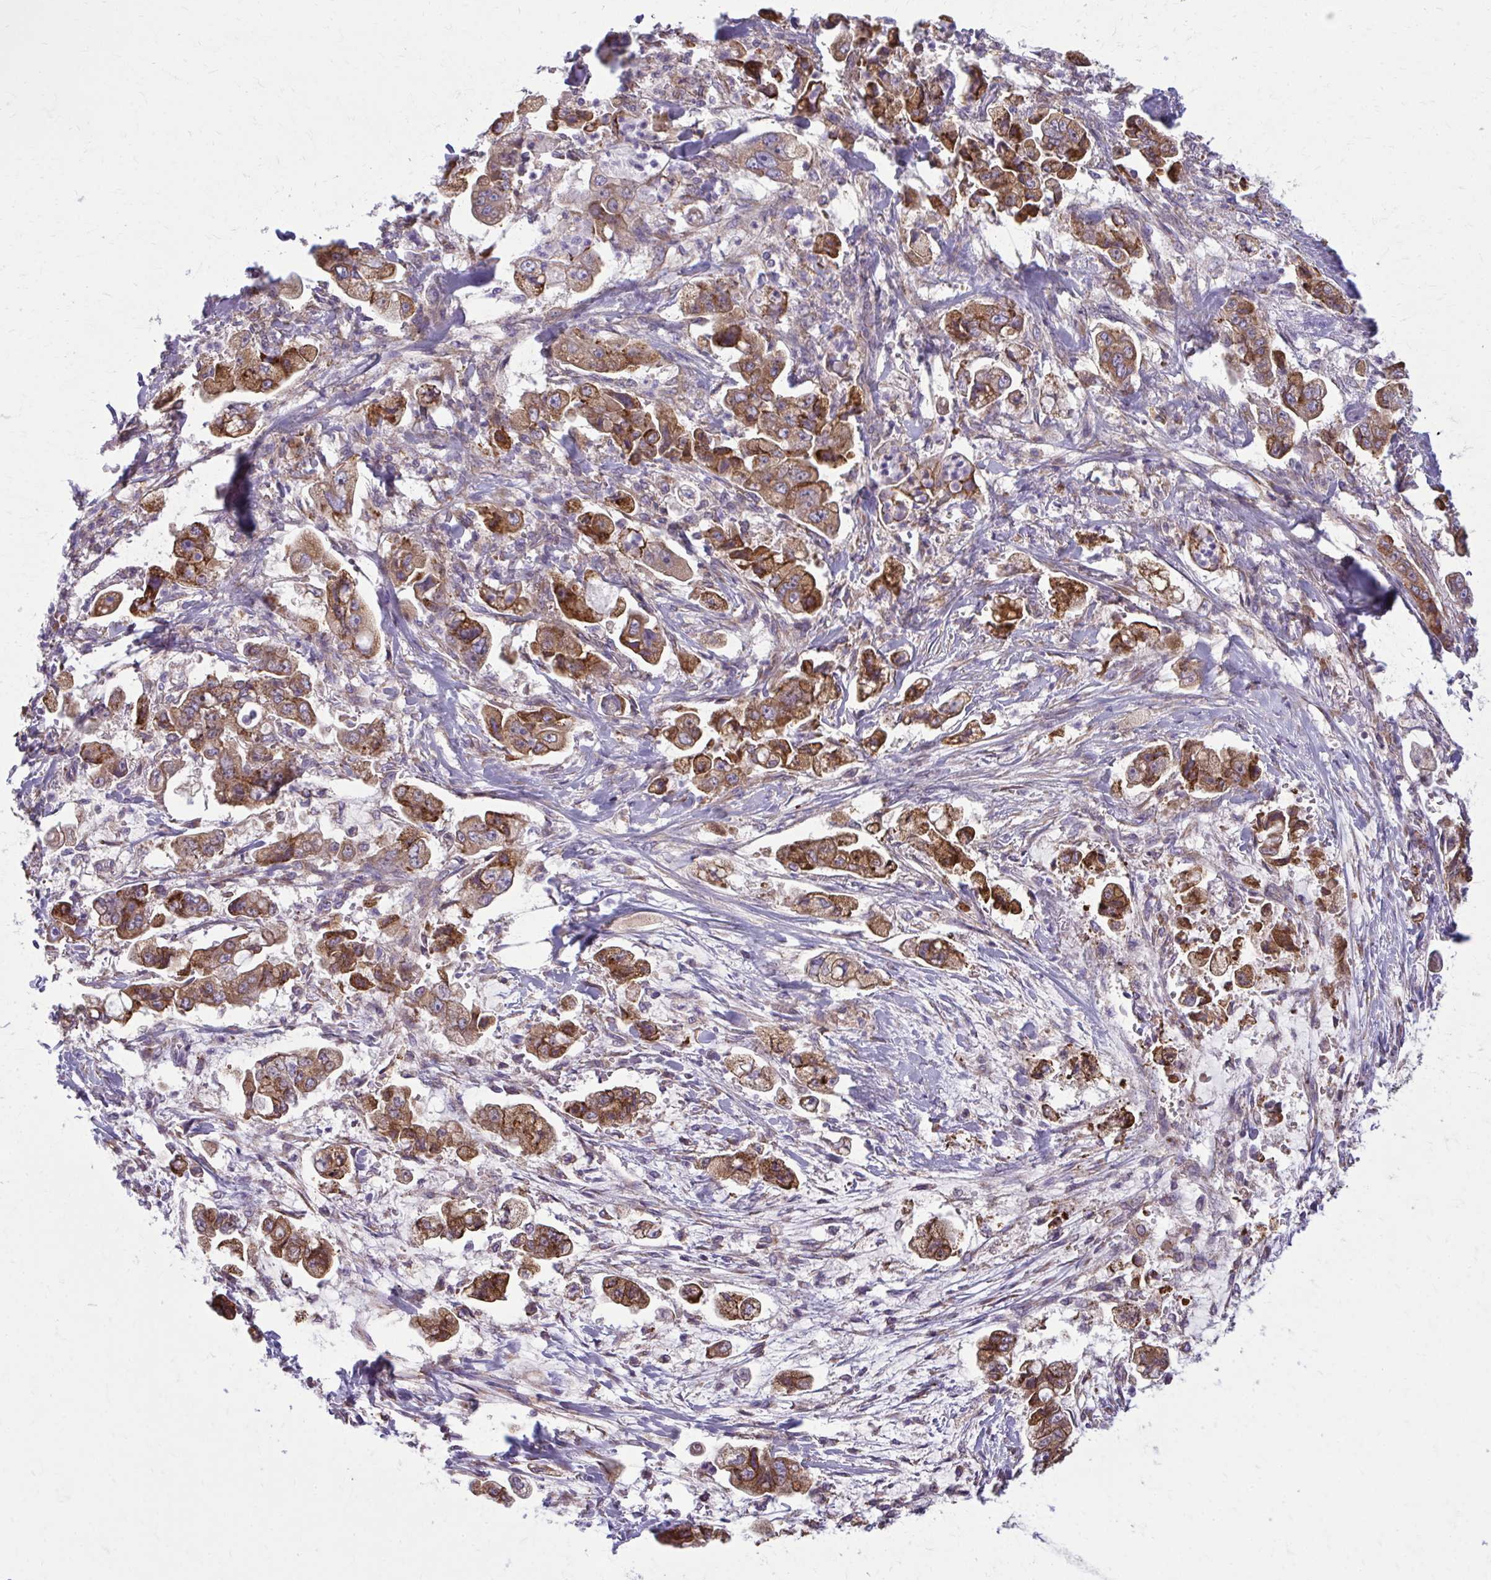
{"staining": {"intensity": "strong", "quantity": ">75%", "location": "cytoplasmic/membranous"}, "tissue": "stomach cancer", "cell_type": "Tumor cells", "image_type": "cancer", "snomed": [{"axis": "morphology", "description": "Adenocarcinoma, NOS"}, {"axis": "topography", "description": "Stomach"}], "caption": "Immunohistochemistry (IHC) staining of adenocarcinoma (stomach), which shows high levels of strong cytoplasmic/membranous staining in approximately >75% of tumor cells indicating strong cytoplasmic/membranous protein staining. The staining was performed using DAB (3,3'-diaminobenzidine) (brown) for protein detection and nuclei were counterstained in hematoxylin (blue).", "gene": "CEMP1", "patient": {"sex": "male", "age": 62}}